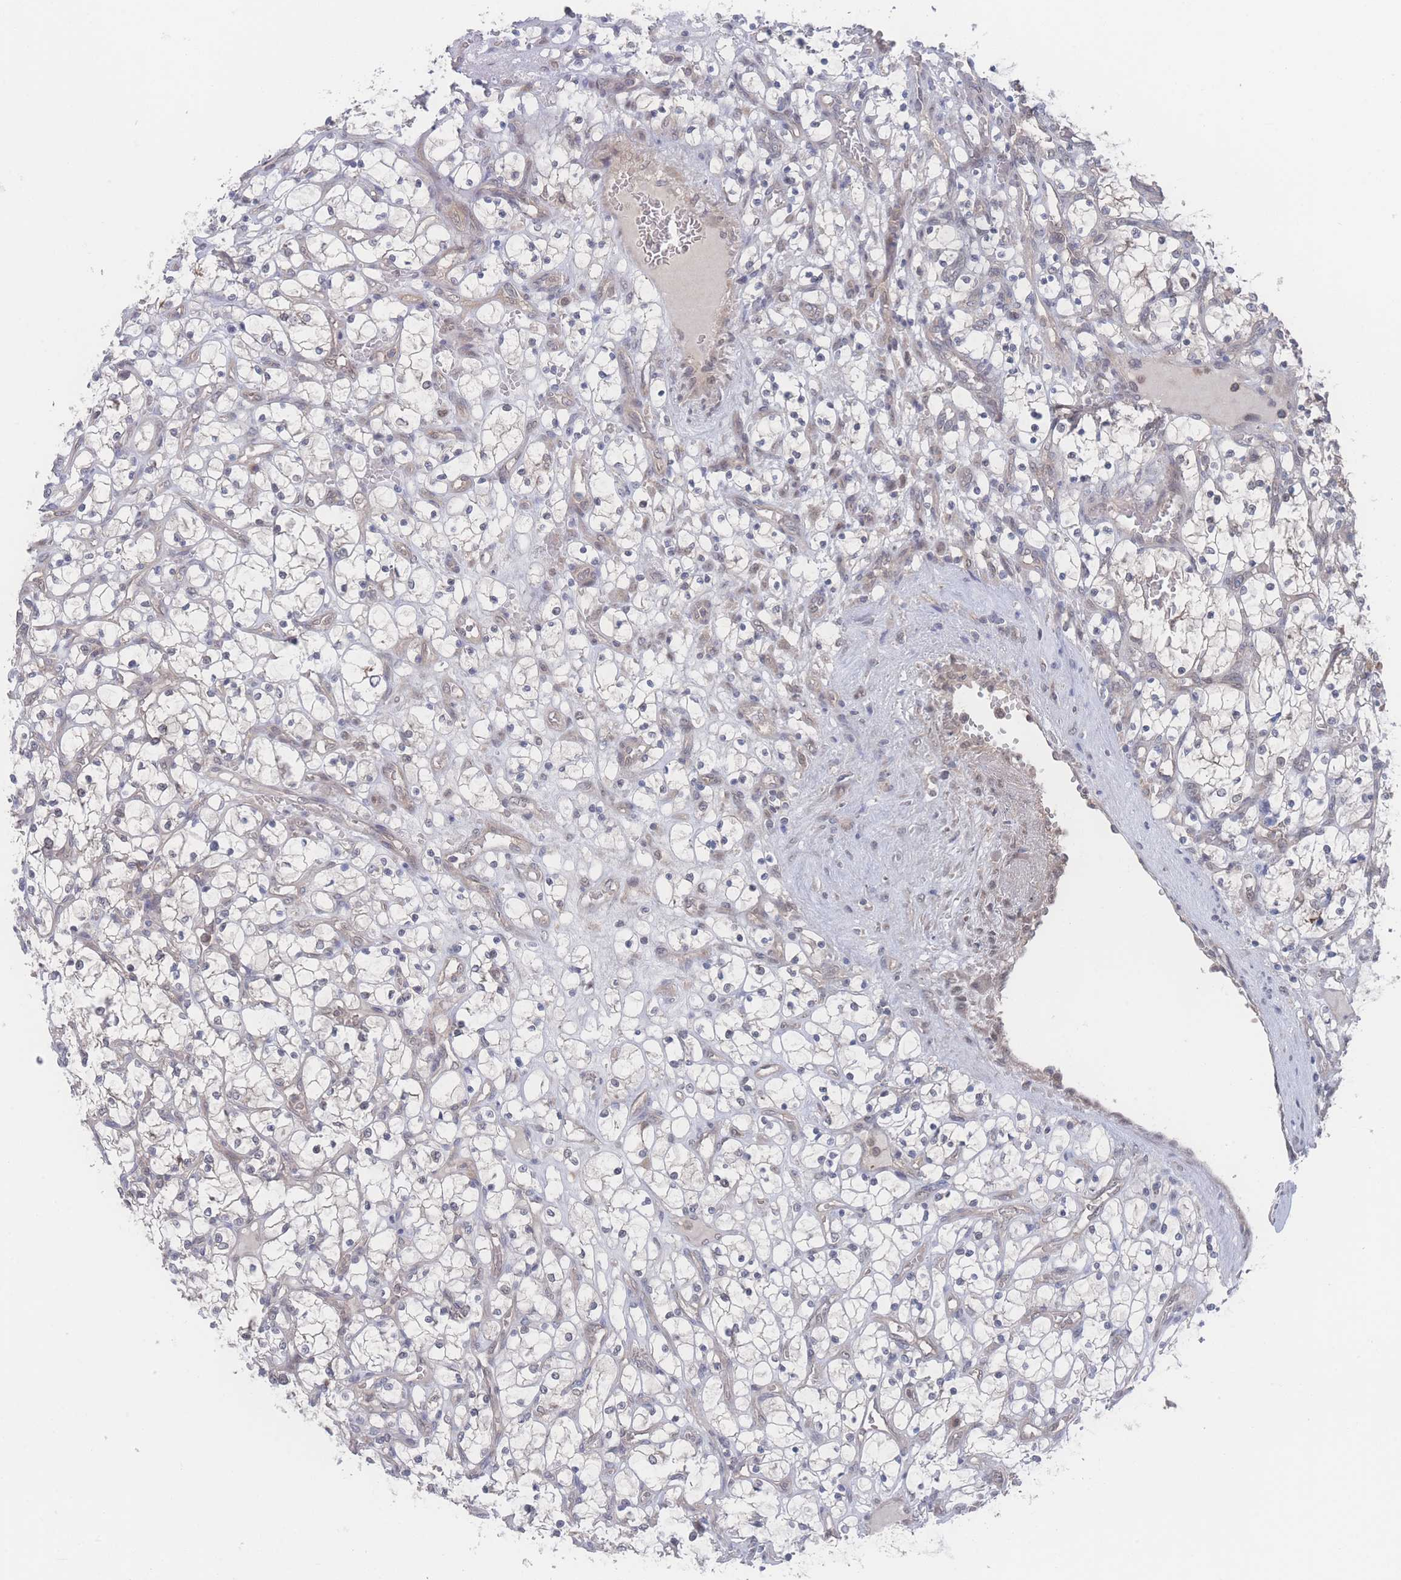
{"staining": {"intensity": "negative", "quantity": "none", "location": "none"}, "tissue": "renal cancer", "cell_type": "Tumor cells", "image_type": "cancer", "snomed": [{"axis": "morphology", "description": "Adenocarcinoma, NOS"}, {"axis": "topography", "description": "Kidney"}], "caption": "Immunohistochemistry histopathology image of neoplastic tissue: adenocarcinoma (renal) stained with DAB exhibits no significant protein staining in tumor cells. (IHC, brightfield microscopy, high magnification).", "gene": "NBEAL1", "patient": {"sex": "female", "age": 69}}